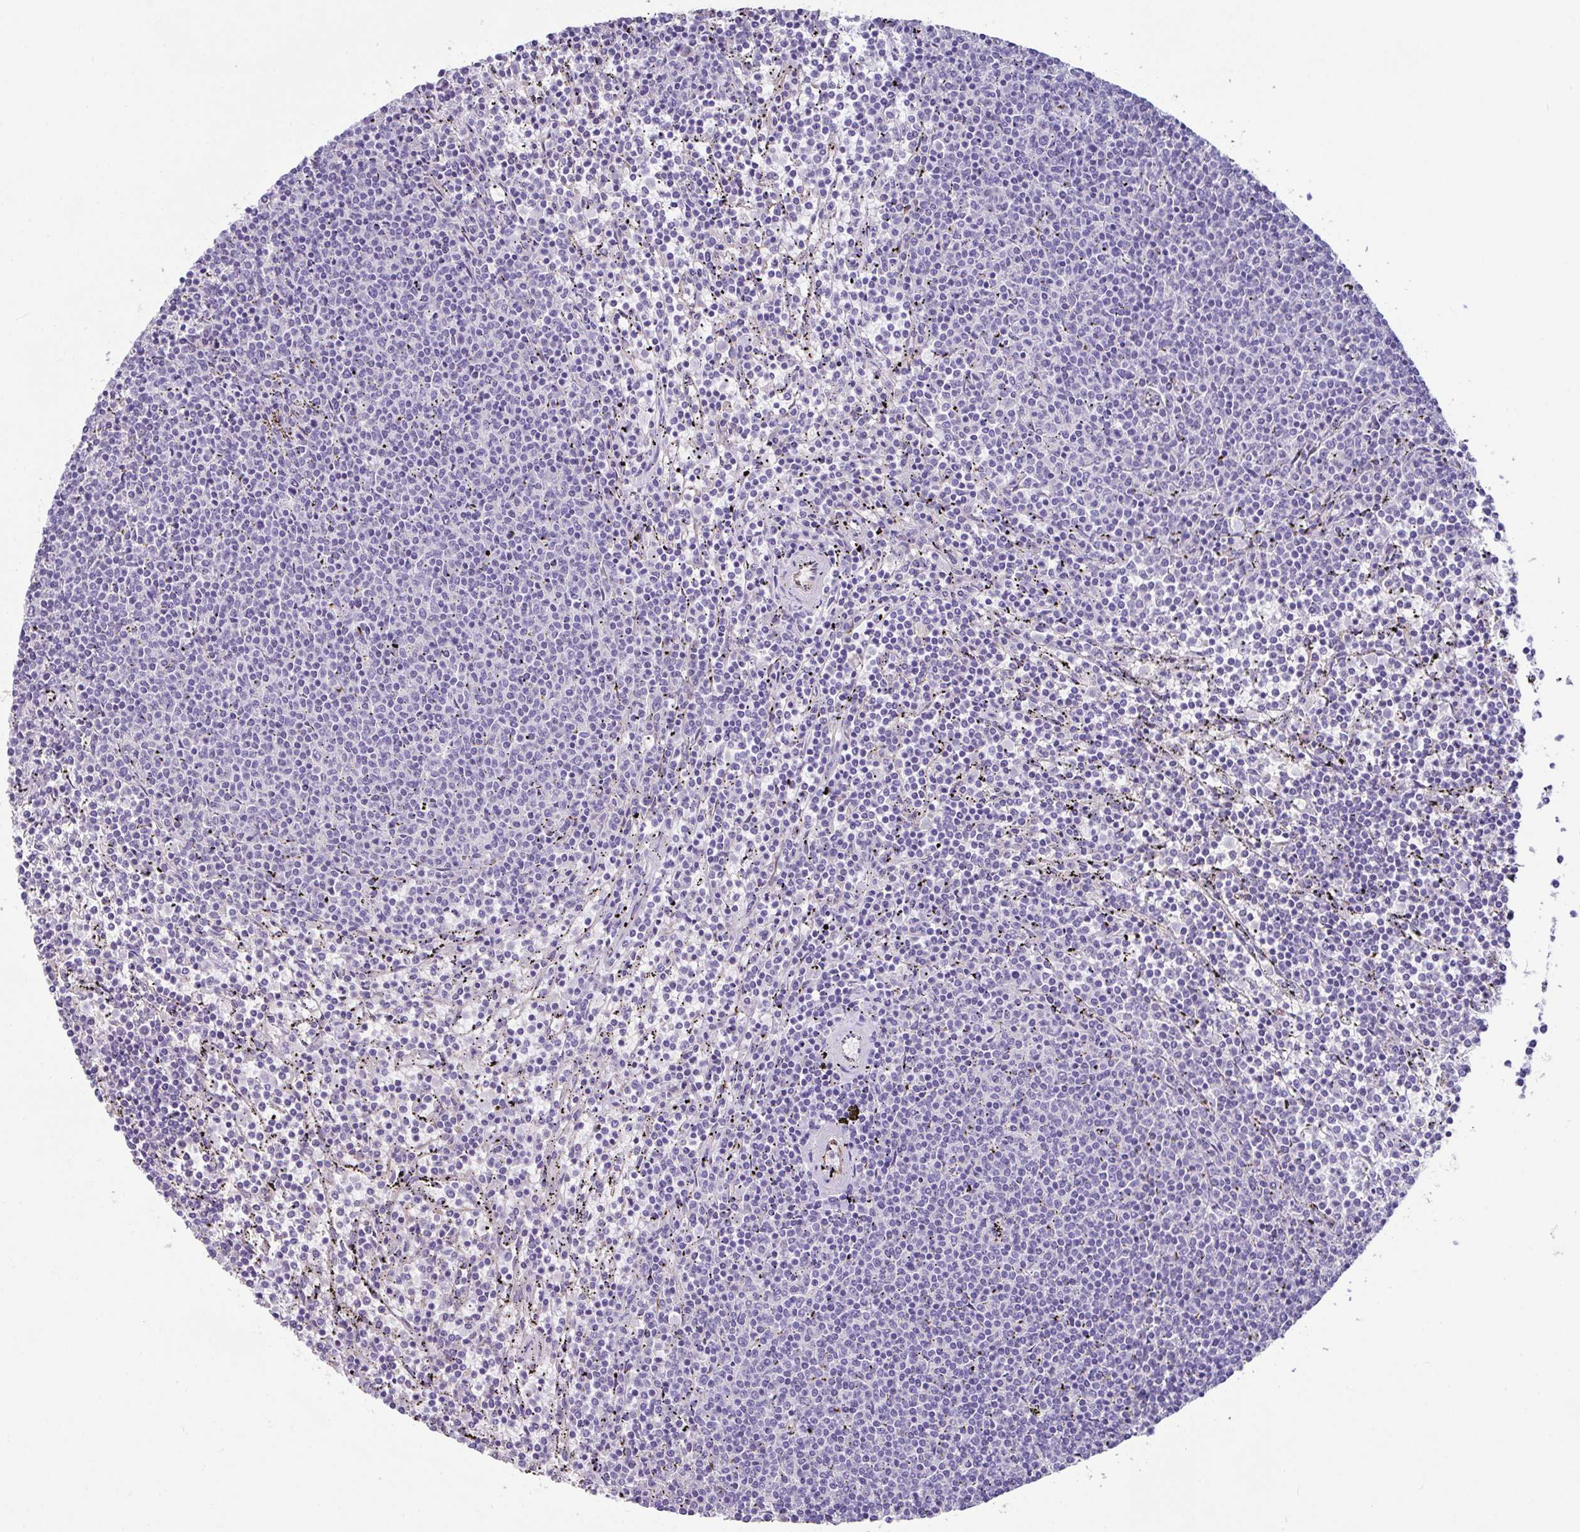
{"staining": {"intensity": "negative", "quantity": "none", "location": "none"}, "tissue": "lymphoma", "cell_type": "Tumor cells", "image_type": "cancer", "snomed": [{"axis": "morphology", "description": "Malignant lymphoma, non-Hodgkin's type, Low grade"}, {"axis": "topography", "description": "Spleen"}], "caption": "Tumor cells are negative for brown protein staining in lymphoma.", "gene": "ZNF813", "patient": {"sex": "female", "age": 50}}